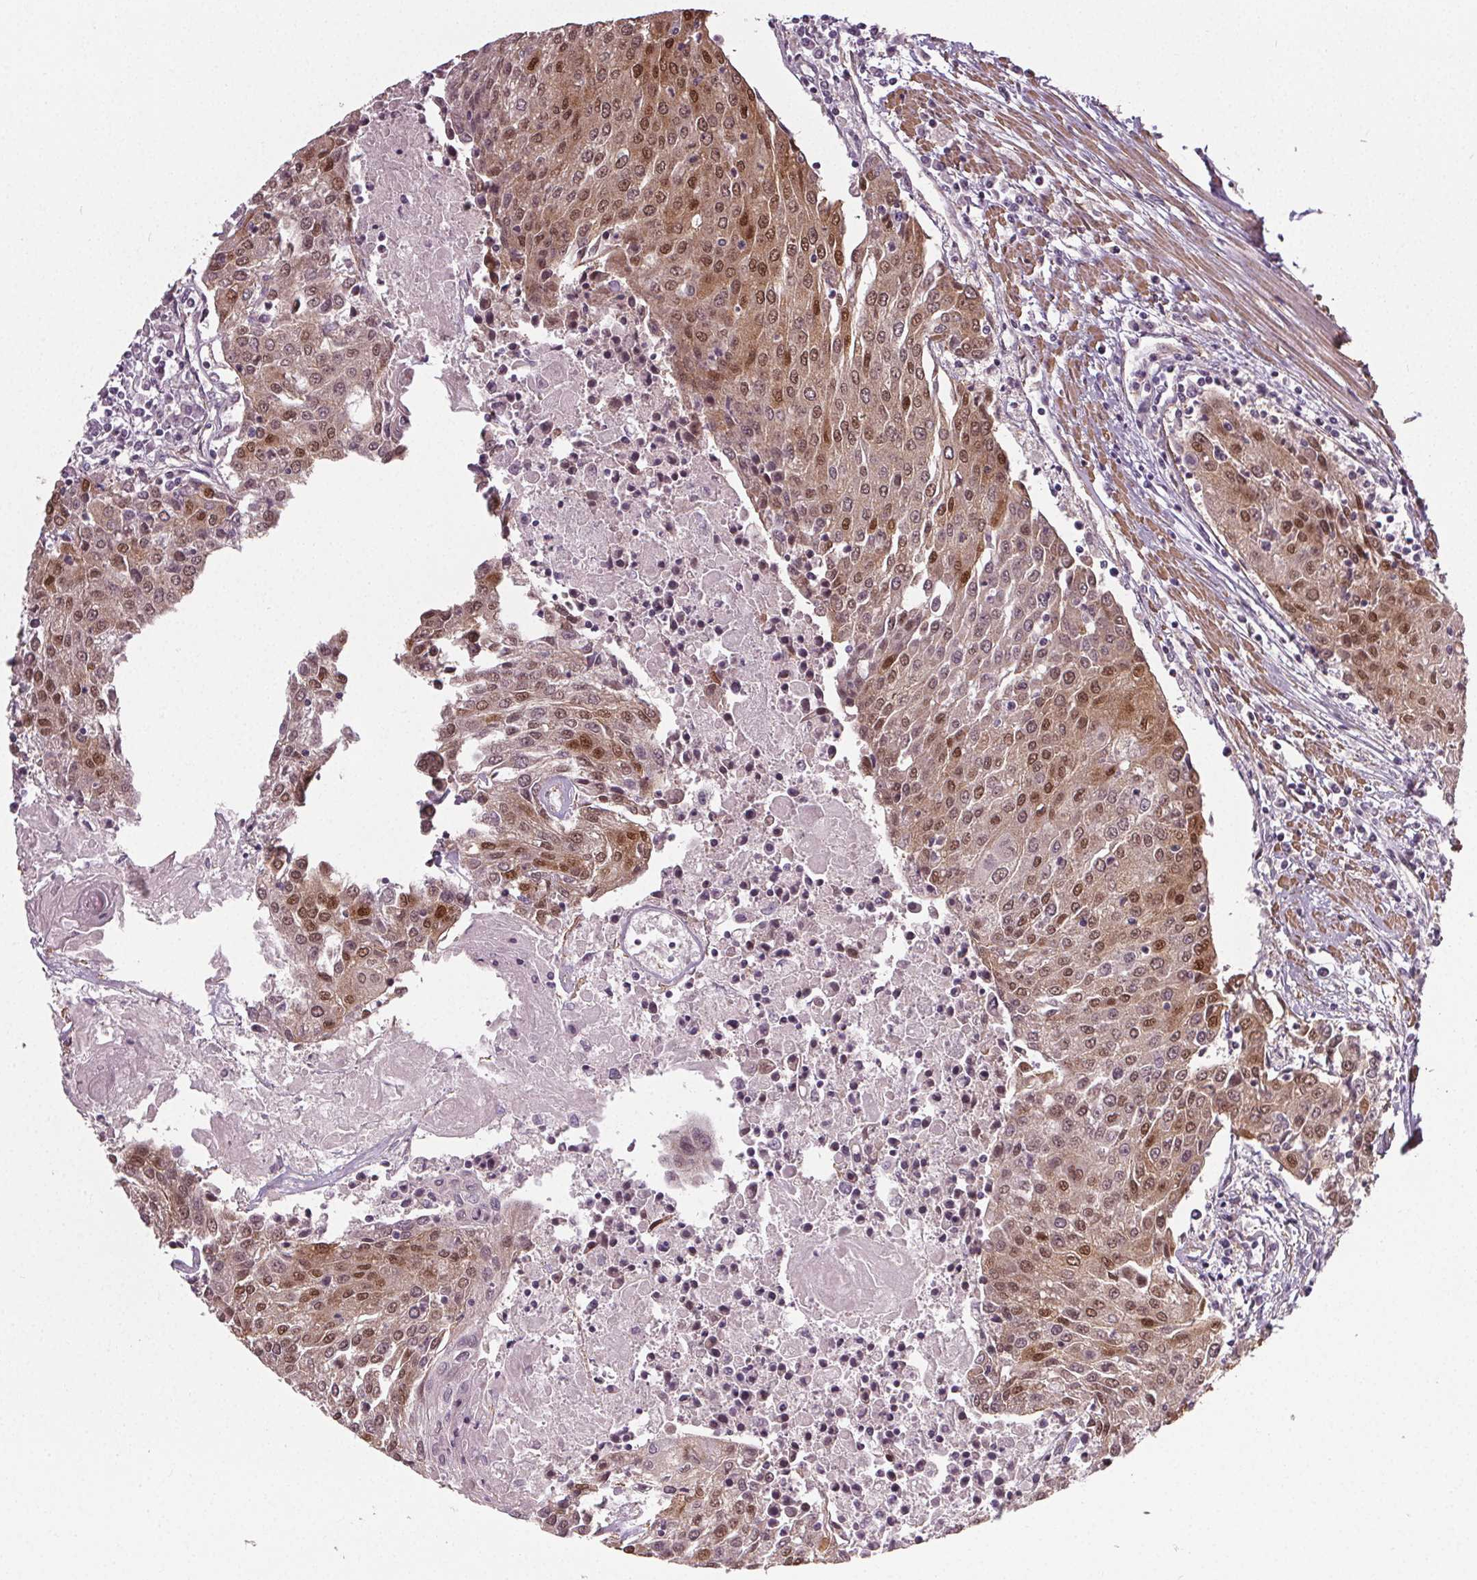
{"staining": {"intensity": "moderate", "quantity": "25%-75%", "location": "cytoplasmic/membranous,nuclear"}, "tissue": "urothelial cancer", "cell_type": "Tumor cells", "image_type": "cancer", "snomed": [{"axis": "morphology", "description": "Urothelial carcinoma, High grade"}, {"axis": "topography", "description": "Urinary bladder"}], "caption": "A medium amount of moderate cytoplasmic/membranous and nuclear staining is present in about 25%-75% of tumor cells in urothelial carcinoma (high-grade) tissue.", "gene": "PKP1", "patient": {"sex": "female", "age": 85}}